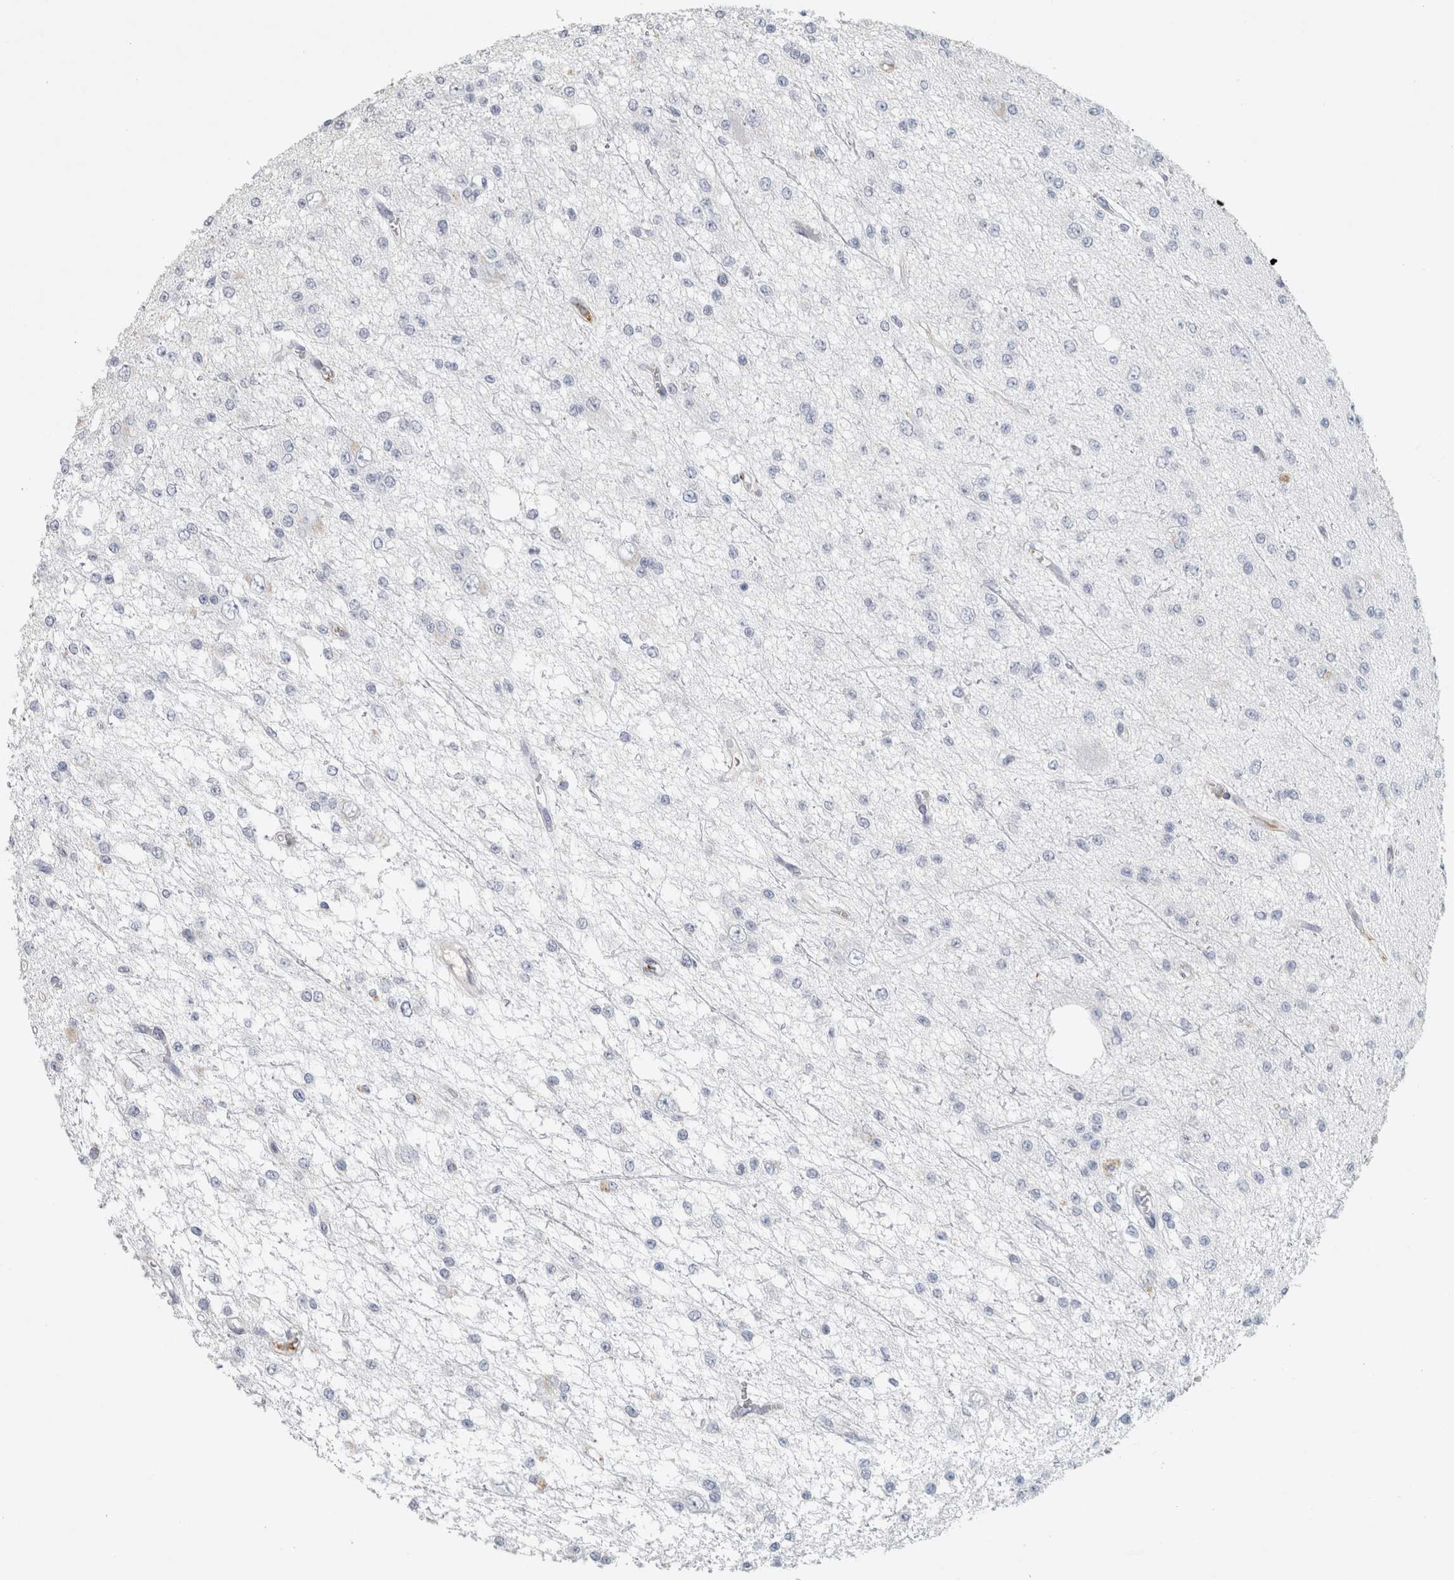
{"staining": {"intensity": "negative", "quantity": "none", "location": "none"}, "tissue": "glioma", "cell_type": "Tumor cells", "image_type": "cancer", "snomed": [{"axis": "morphology", "description": "Glioma, malignant, Low grade"}, {"axis": "topography", "description": "Brain"}], "caption": "This micrograph is of glioma stained with immunohistochemistry to label a protein in brown with the nuclei are counter-stained blue. There is no expression in tumor cells. (Brightfield microscopy of DAB immunohistochemistry at high magnification).", "gene": "CD36", "patient": {"sex": "male", "age": 38}}